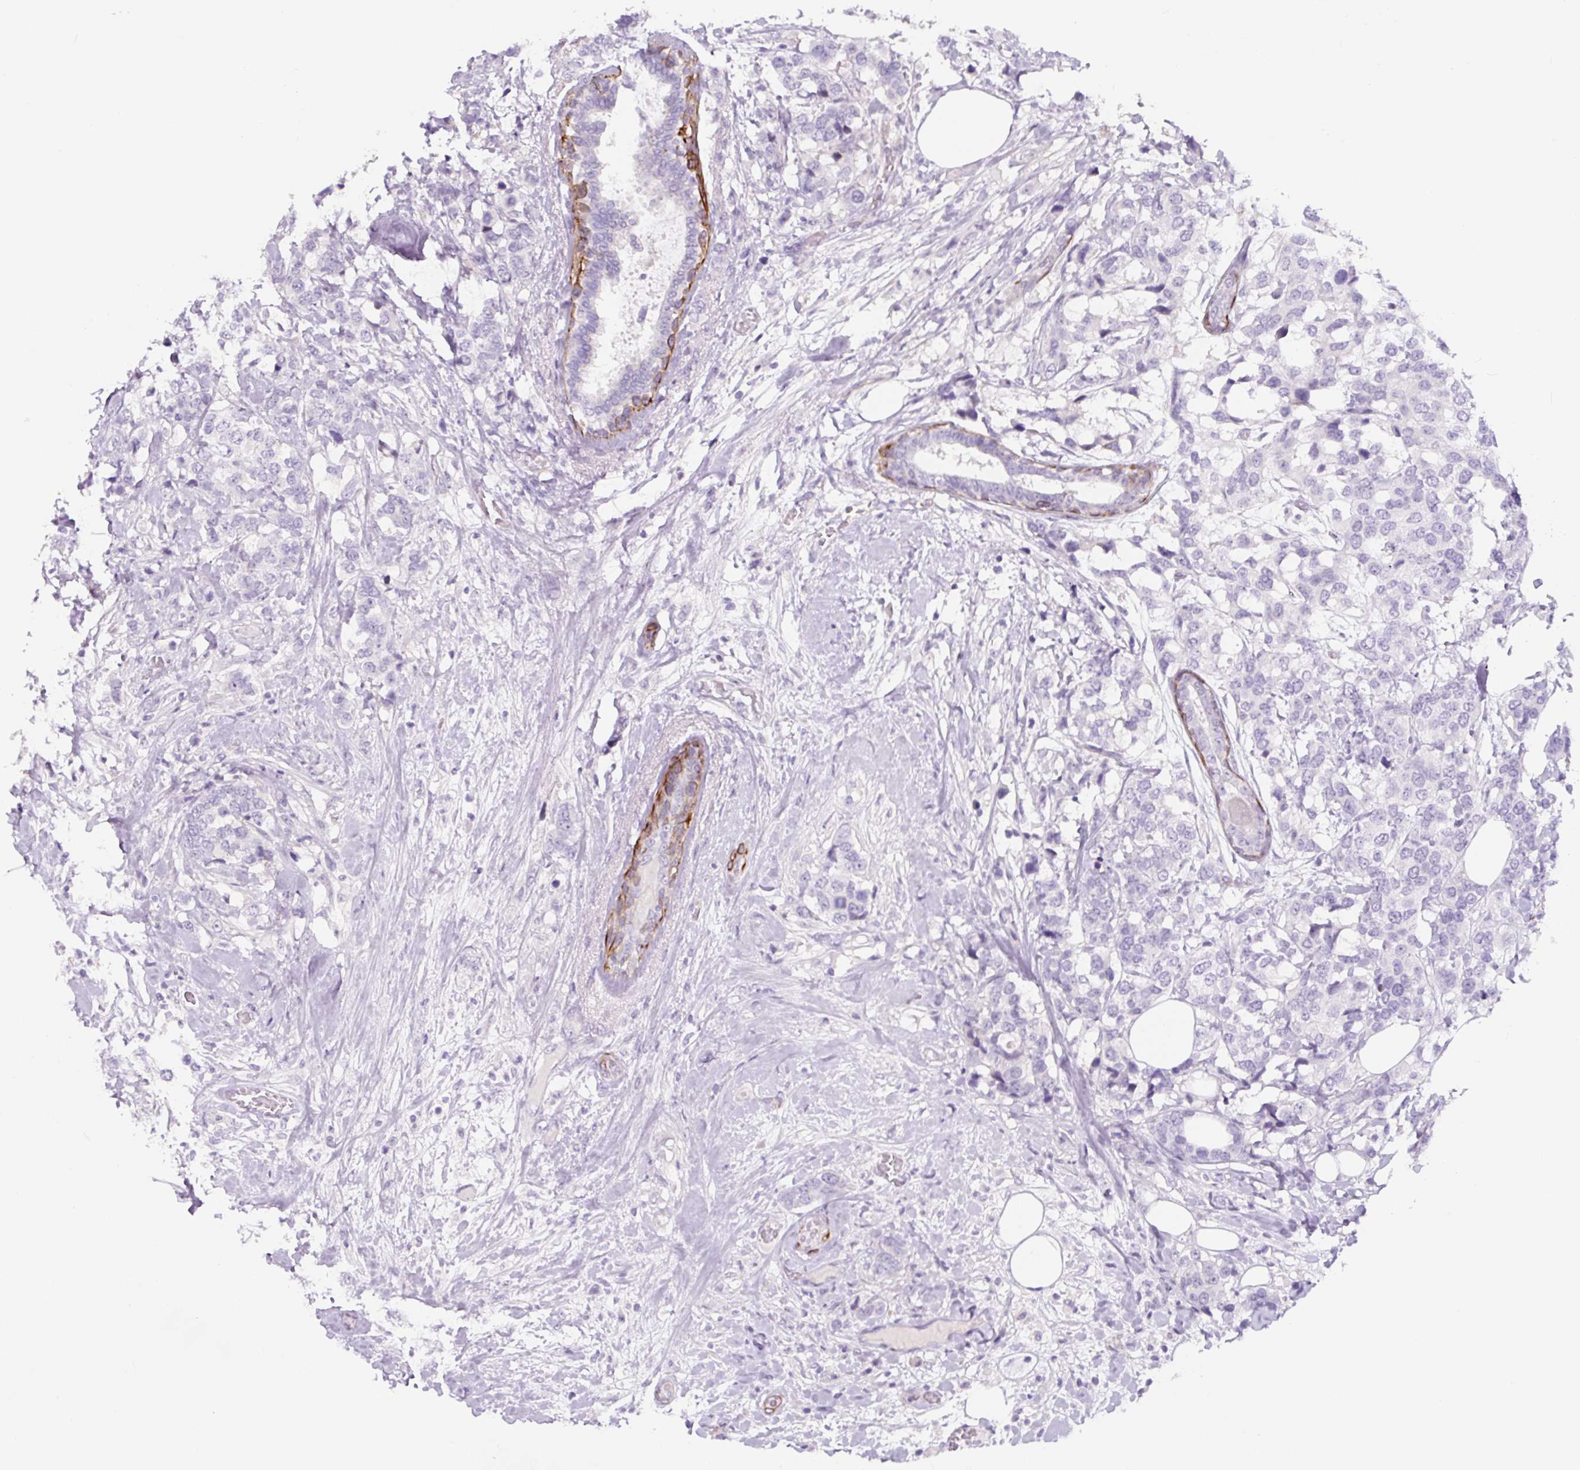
{"staining": {"intensity": "negative", "quantity": "none", "location": "none"}, "tissue": "breast cancer", "cell_type": "Tumor cells", "image_type": "cancer", "snomed": [{"axis": "morphology", "description": "Lobular carcinoma"}, {"axis": "topography", "description": "Breast"}], "caption": "Breast cancer was stained to show a protein in brown. There is no significant staining in tumor cells.", "gene": "CCL25", "patient": {"sex": "female", "age": 59}}